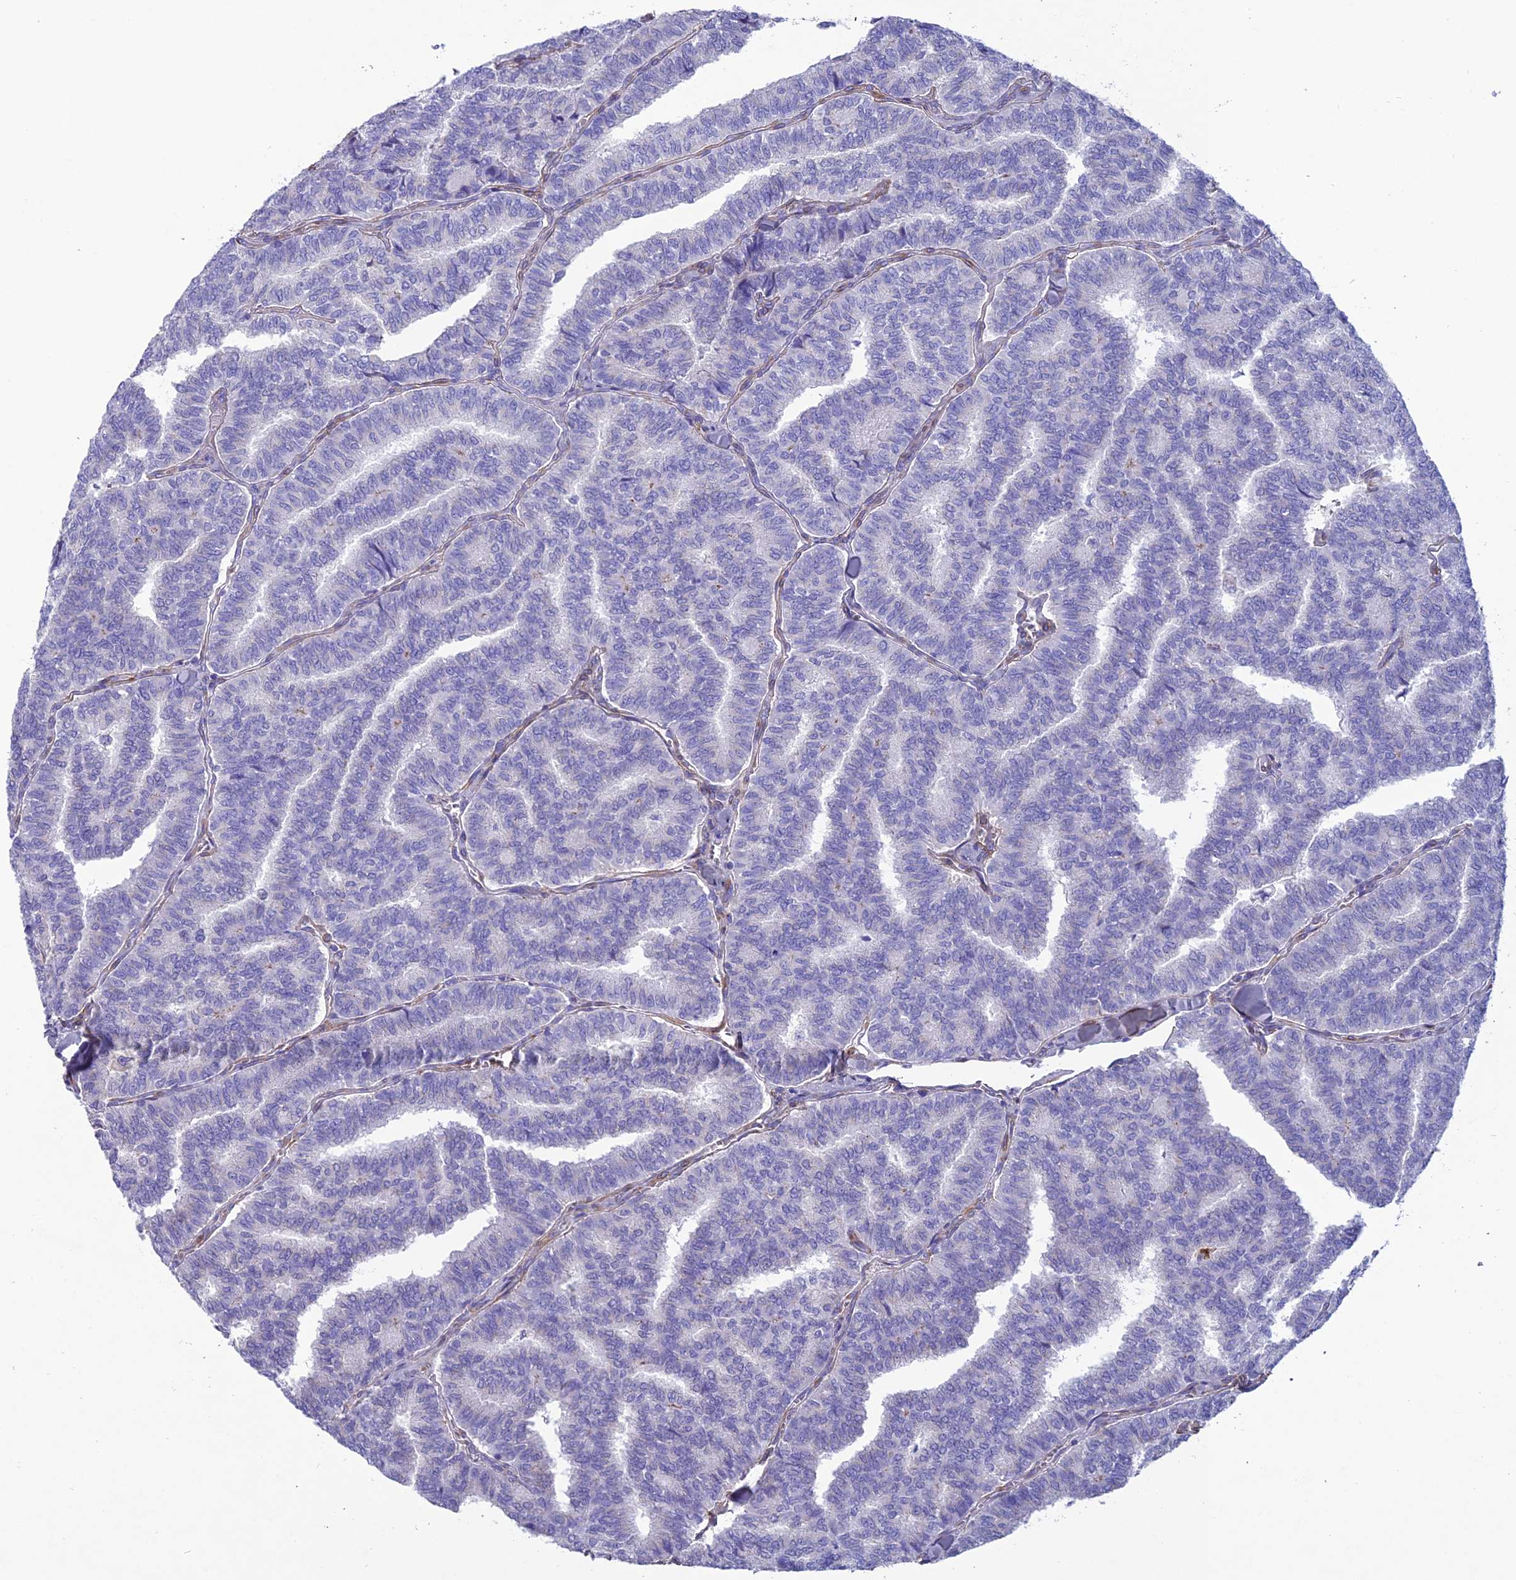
{"staining": {"intensity": "negative", "quantity": "none", "location": "none"}, "tissue": "thyroid cancer", "cell_type": "Tumor cells", "image_type": "cancer", "snomed": [{"axis": "morphology", "description": "Papillary adenocarcinoma, NOS"}, {"axis": "topography", "description": "Thyroid gland"}], "caption": "Tumor cells show no significant expression in thyroid papillary adenocarcinoma.", "gene": "TNS1", "patient": {"sex": "female", "age": 35}}